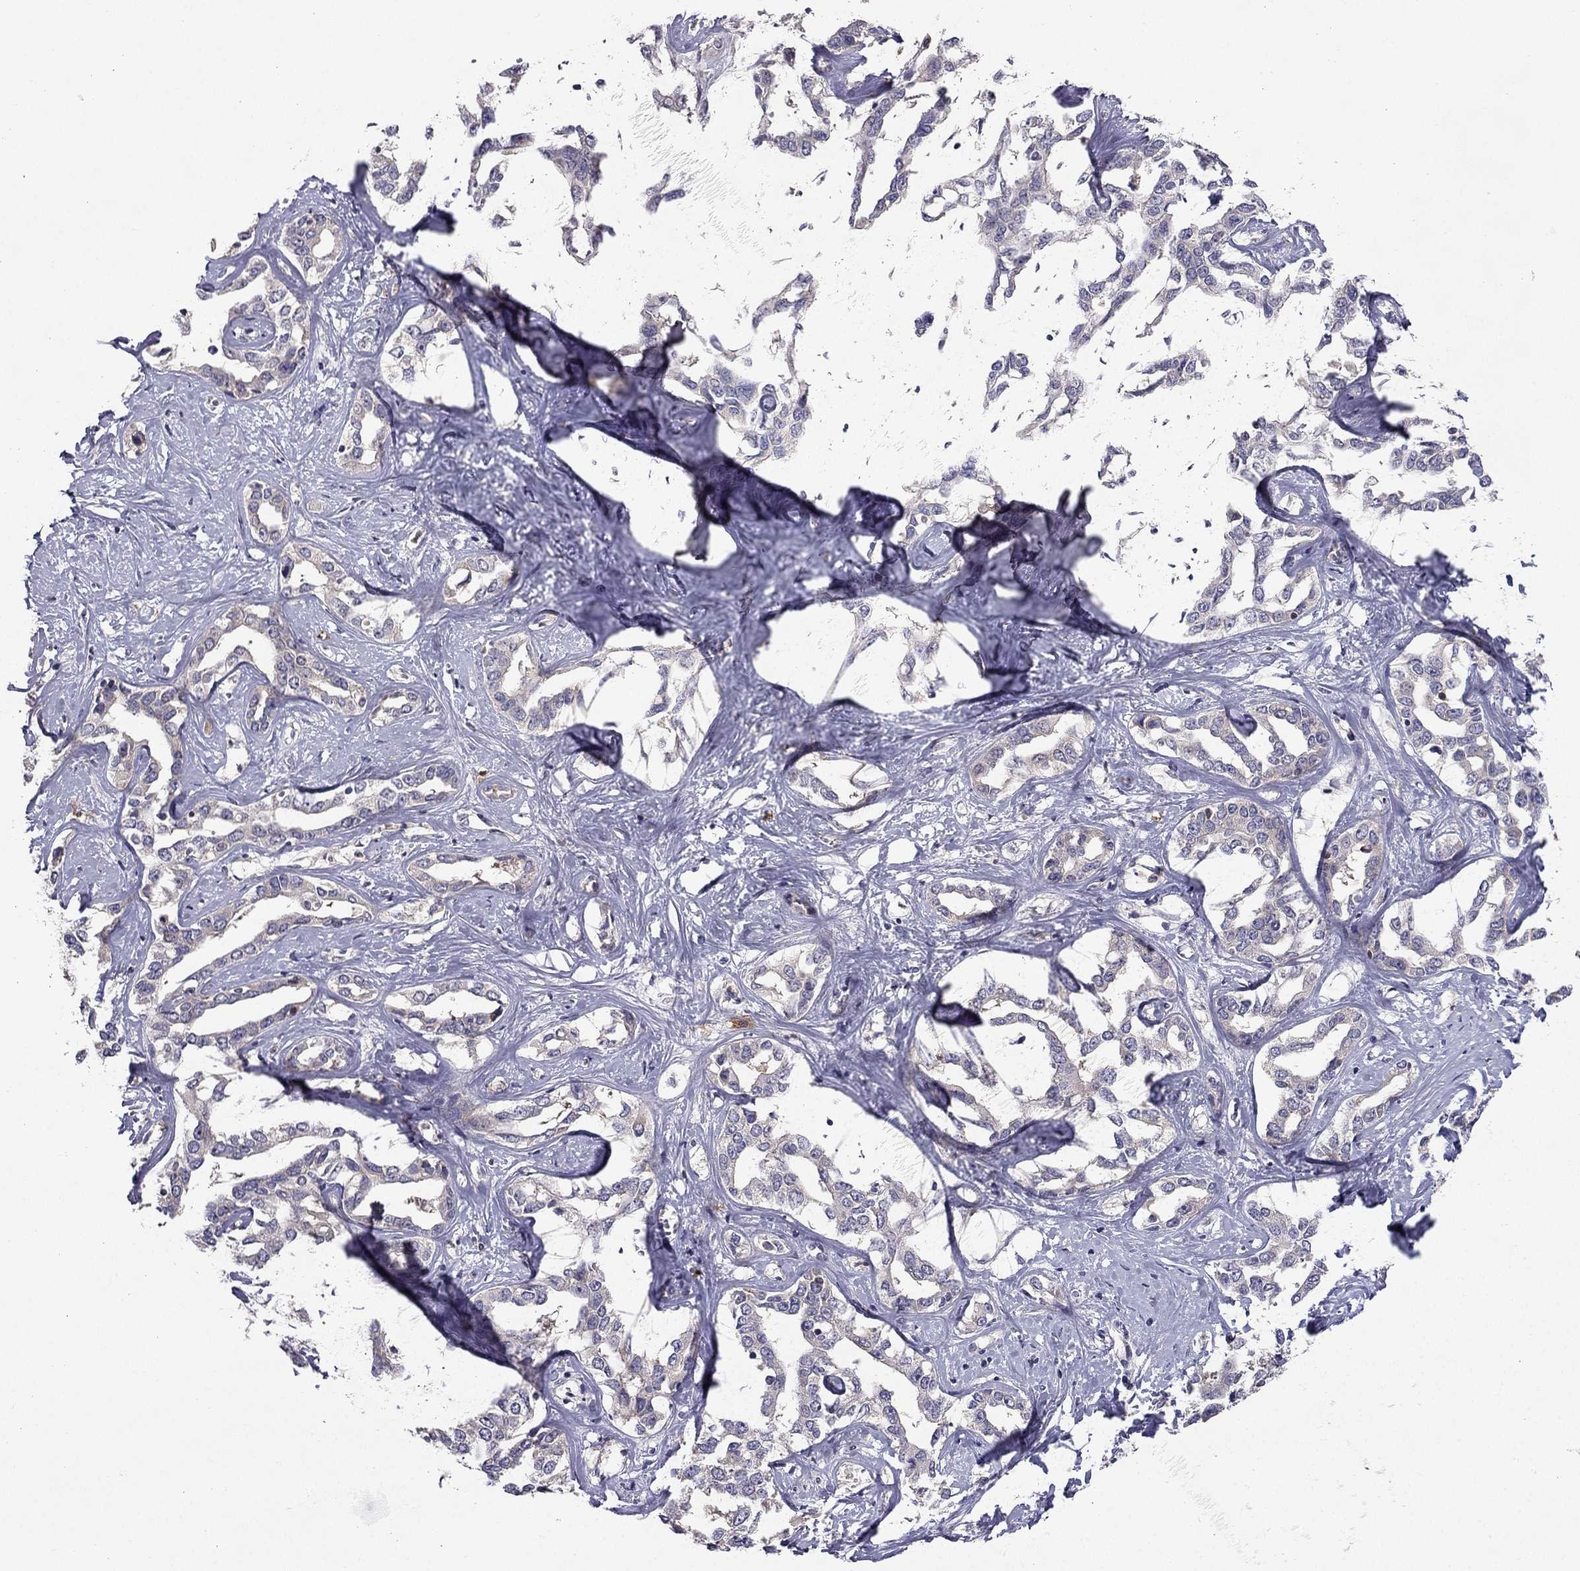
{"staining": {"intensity": "weak", "quantity": "<25%", "location": "cytoplasmic/membranous"}, "tissue": "liver cancer", "cell_type": "Tumor cells", "image_type": "cancer", "snomed": [{"axis": "morphology", "description": "Cholangiocarcinoma"}, {"axis": "topography", "description": "Liver"}], "caption": "Immunohistochemistry (IHC) image of neoplastic tissue: liver cholangiocarcinoma stained with DAB (3,3'-diaminobenzidine) reveals no significant protein positivity in tumor cells.", "gene": "STXBP5", "patient": {"sex": "male", "age": 59}}